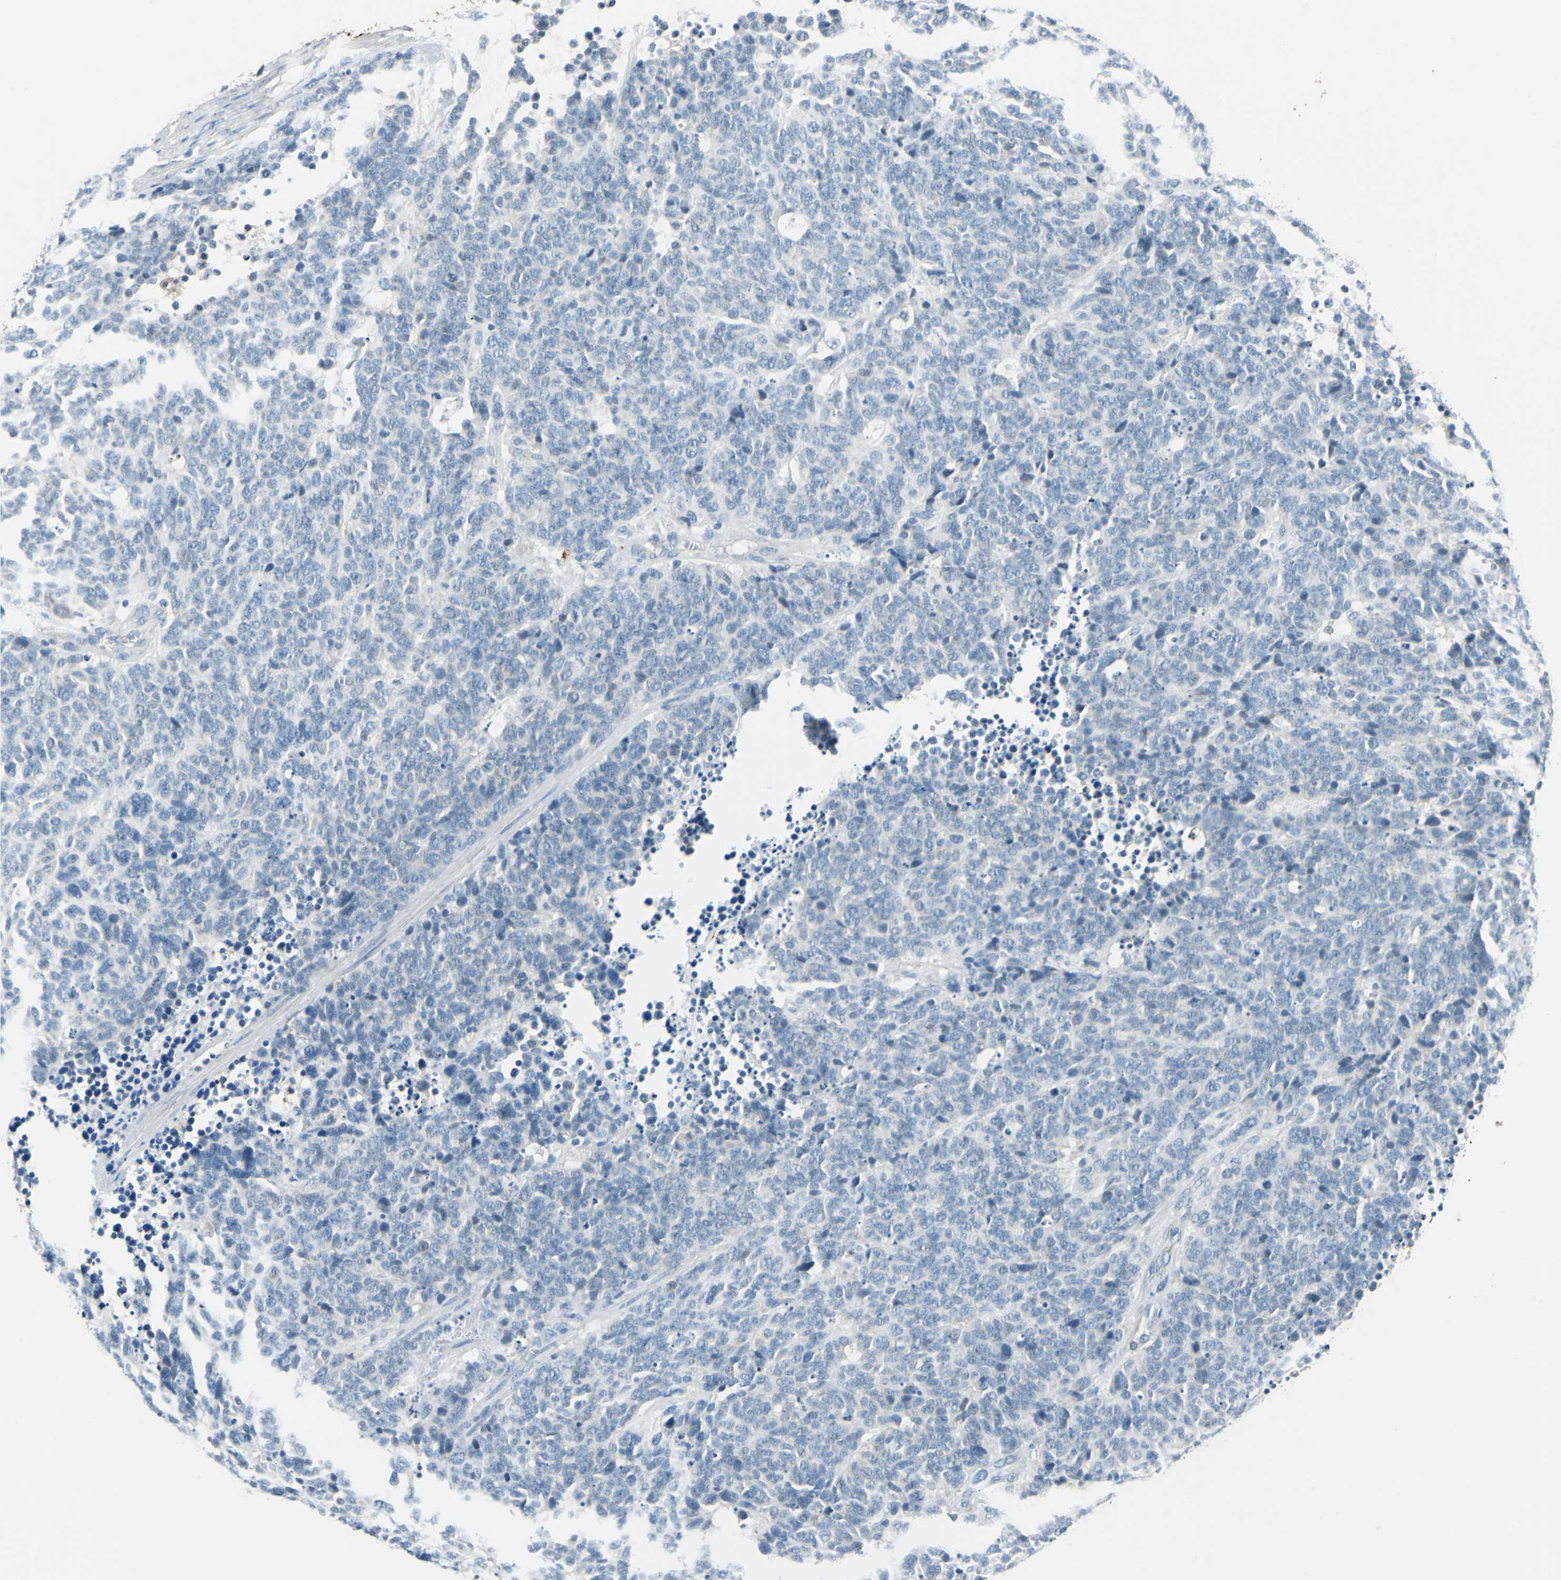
{"staining": {"intensity": "negative", "quantity": "none", "location": "none"}, "tissue": "lung cancer", "cell_type": "Tumor cells", "image_type": "cancer", "snomed": [{"axis": "morphology", "description": "Neoplasm, malignant, NOS"}, {"axis": "topography", "description": "Lung"}], "caption": "The photomicrograph shows no significant positivity in tumor cells of lung neoplasm (malignant).", "gene": "CPA3", "patient": {"sex": "female", "age": 58}}